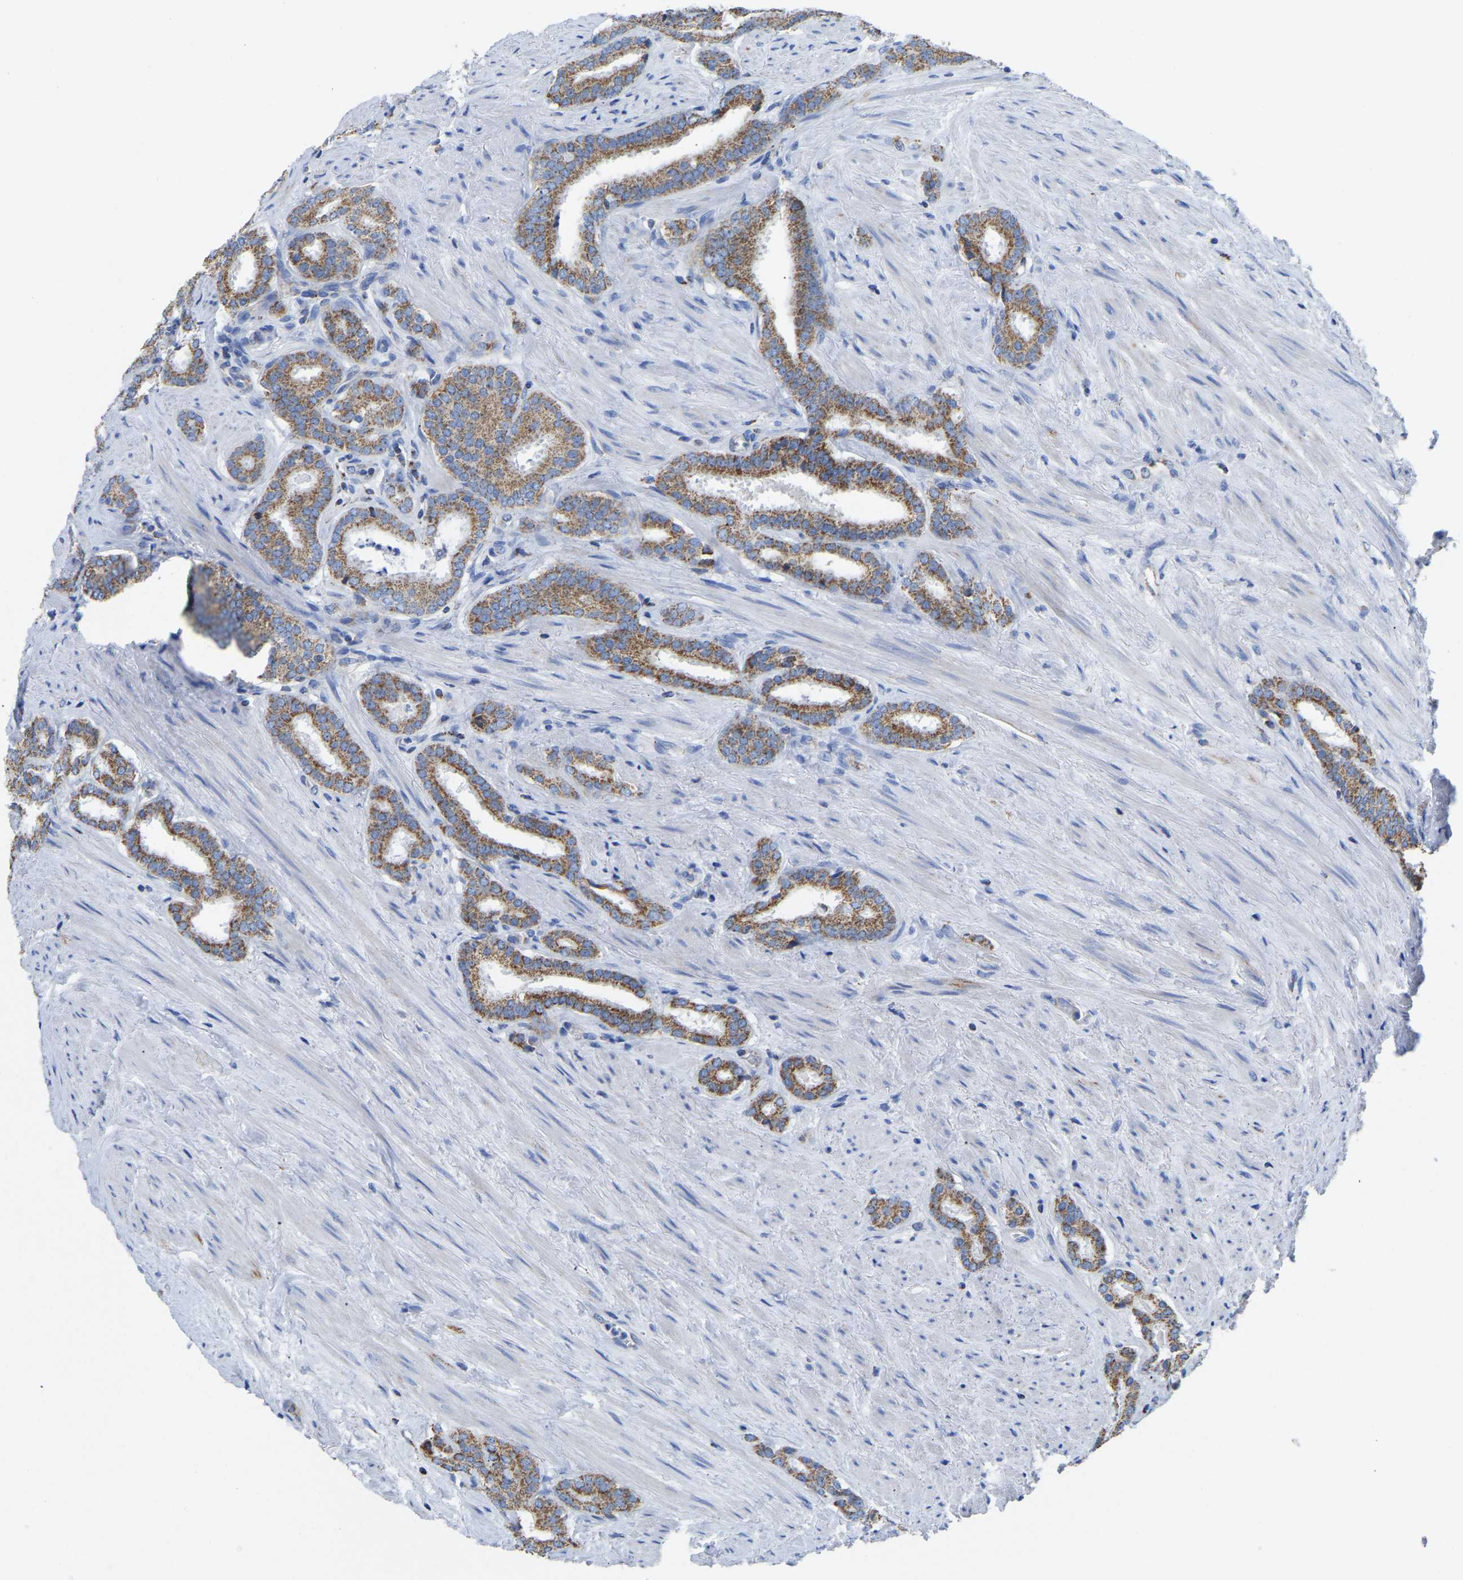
{"staining": {"intensity": "moderate", "quantity": ">75%", "location": "cytoplasmic/membranous"}, "tissue": "prostate cancer", "cell_type": "Tumor cells", "image_type": "cancer", "snomed": [{"axis": "morphology", "description": "Adenocarcinoma, Low grade"}, {"axis": "topography", "description": "Prostate"}], "caption": "Moderate cytoplasmic/membranous staining for a protein is seen in about >75% of tumor cells of prostate cancer using IHC.", "gene": "ETFA", "patient": {"sex": "male", "age": 69}}